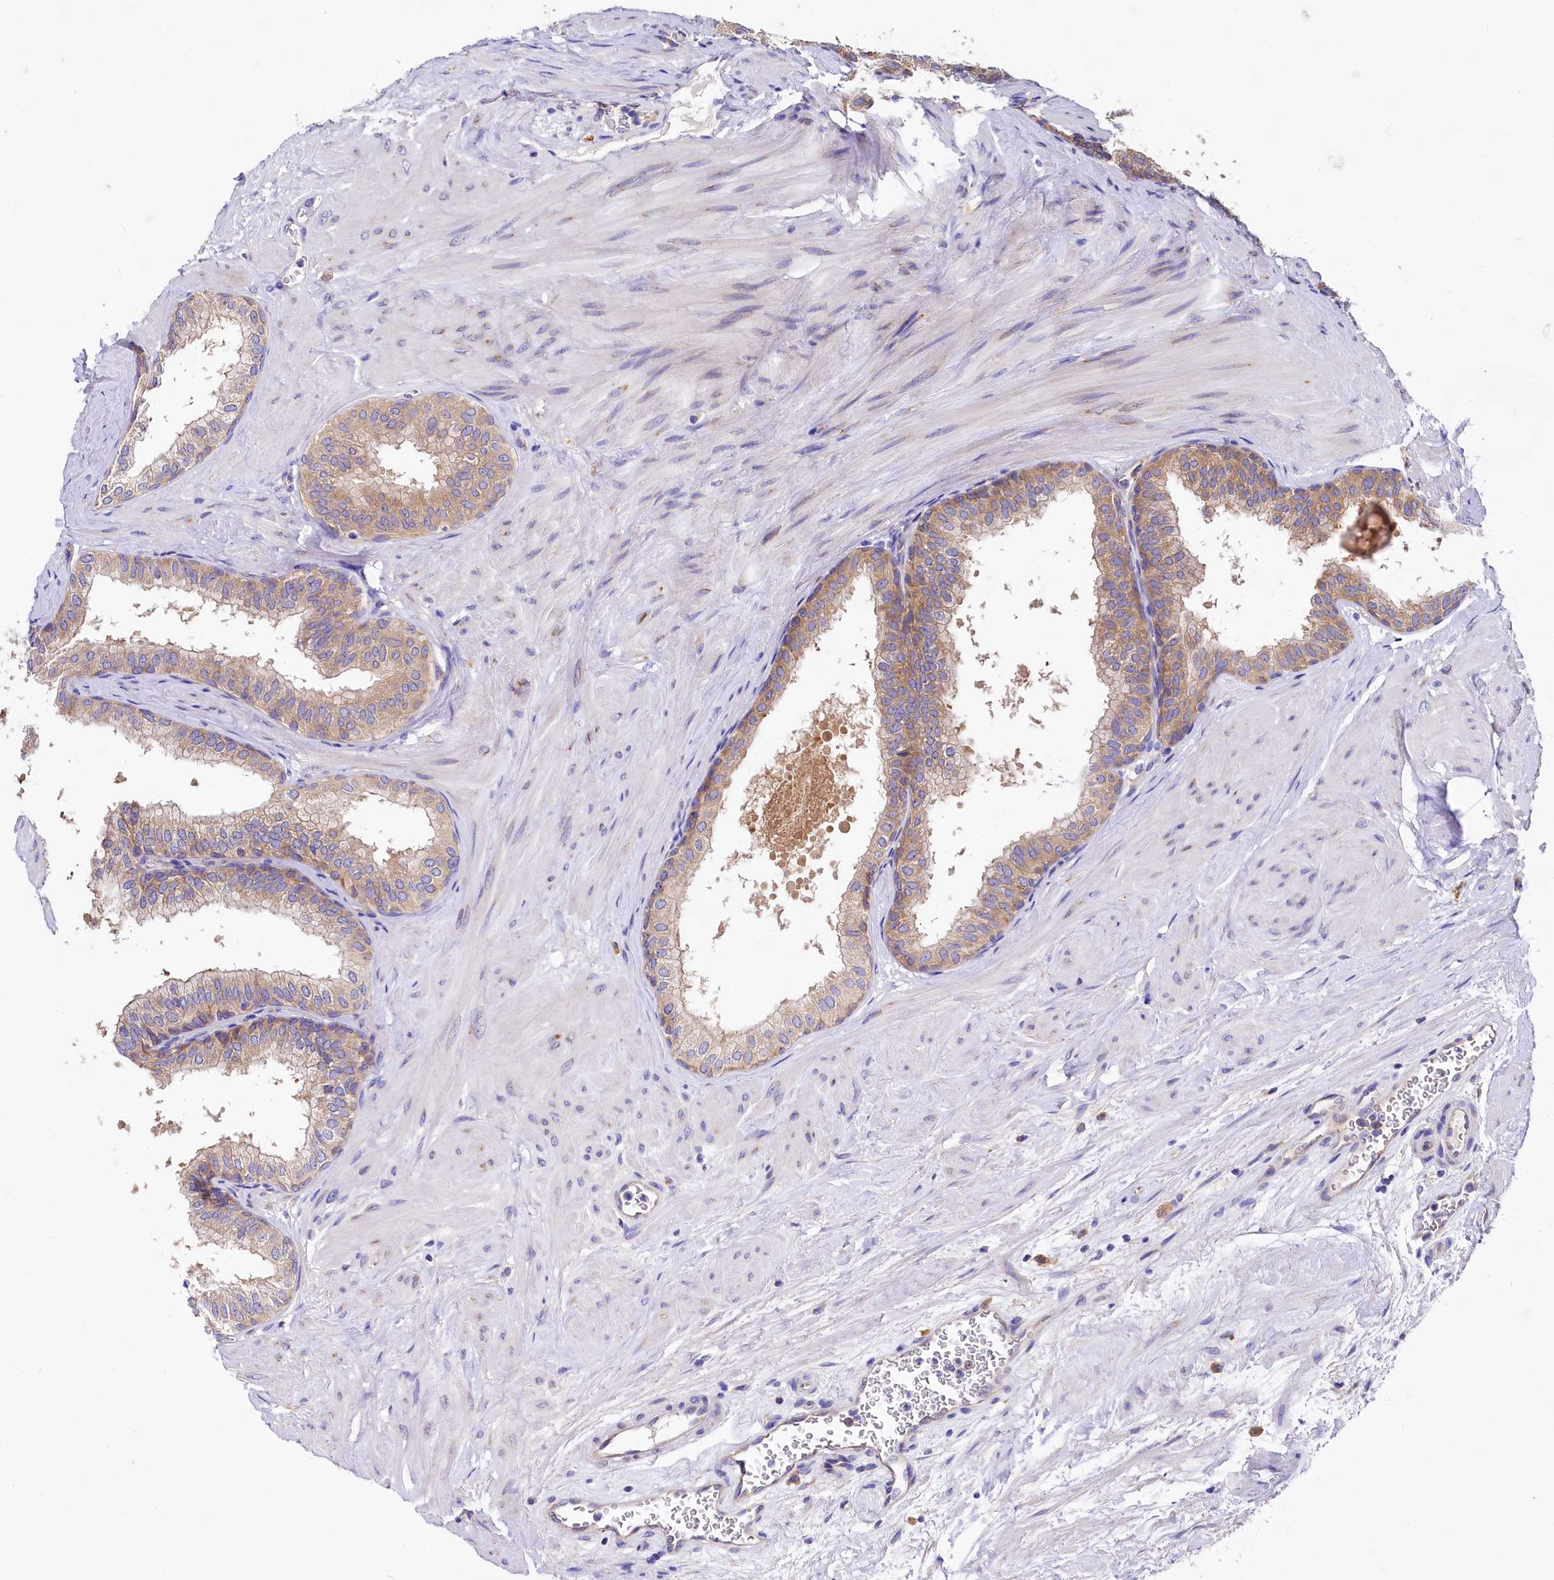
{"staining": {"intensity": "moderate", "quantity": "25%-75%", "location": "cytoplasmic/membranous"}, "tissue": "prostate", "cell_type": "Glandular cells", "image_type": "normal", "snomed": [{"axis": "morphology", "description": "Normal tissue, NOS"}, {"axis": "topography", "description": "Prostate"}], "caption": "Protein staining of normal prostate shows moderate cytoplasmic/membranous expression in about 25%-75% of glandular cells.", "gene": "QARS1", "patient": {"sex": "male", "age": 60}}